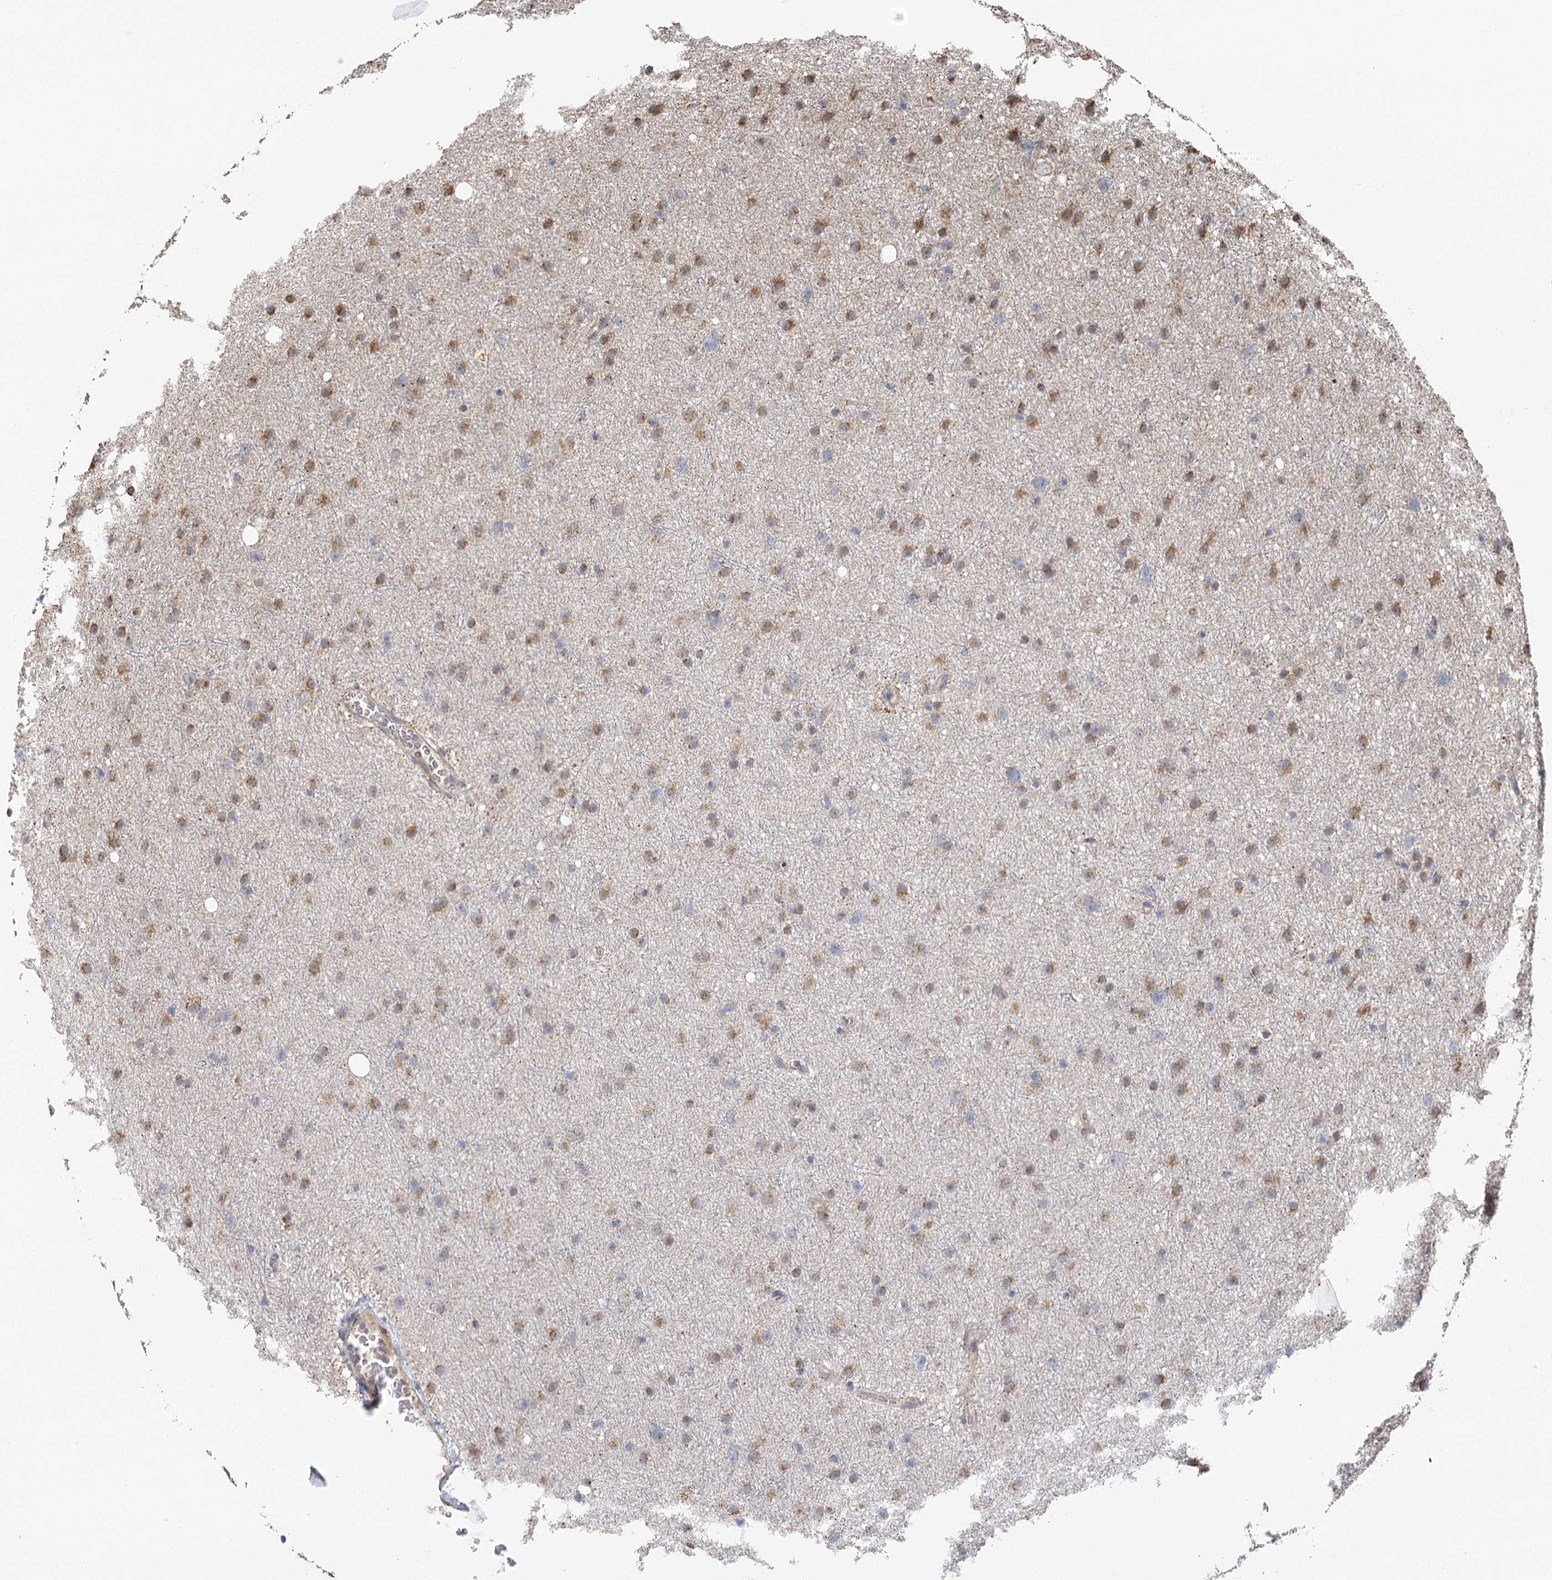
{"staining": {"intensity": "moderate", "quantity": "25%-75%", "location": "cytoplasmic/membranous"}, "tissue": "glioma", "cell_type": "Tumor cells", "image_type": "cancer", "snomed": [{"axis": "morphology", "description": "Glioma, malignant, Low grade"}, {"axis": "topography", "description": "Cerebral cortex"}], "caption": "Immunohistochemistry histopathology image of neoplastic tissue: malignant low-grade glioma stained using immunohistochemistry (IHC) demonstrates medium levels of moderate protein expression localized specifically in the cytoplasmic/membranous of tumor cells, appearing as a cytoplasmic/membranous brown color.", "gene": "IL11RA", "patient": {"sex": "female", "age": 39}}